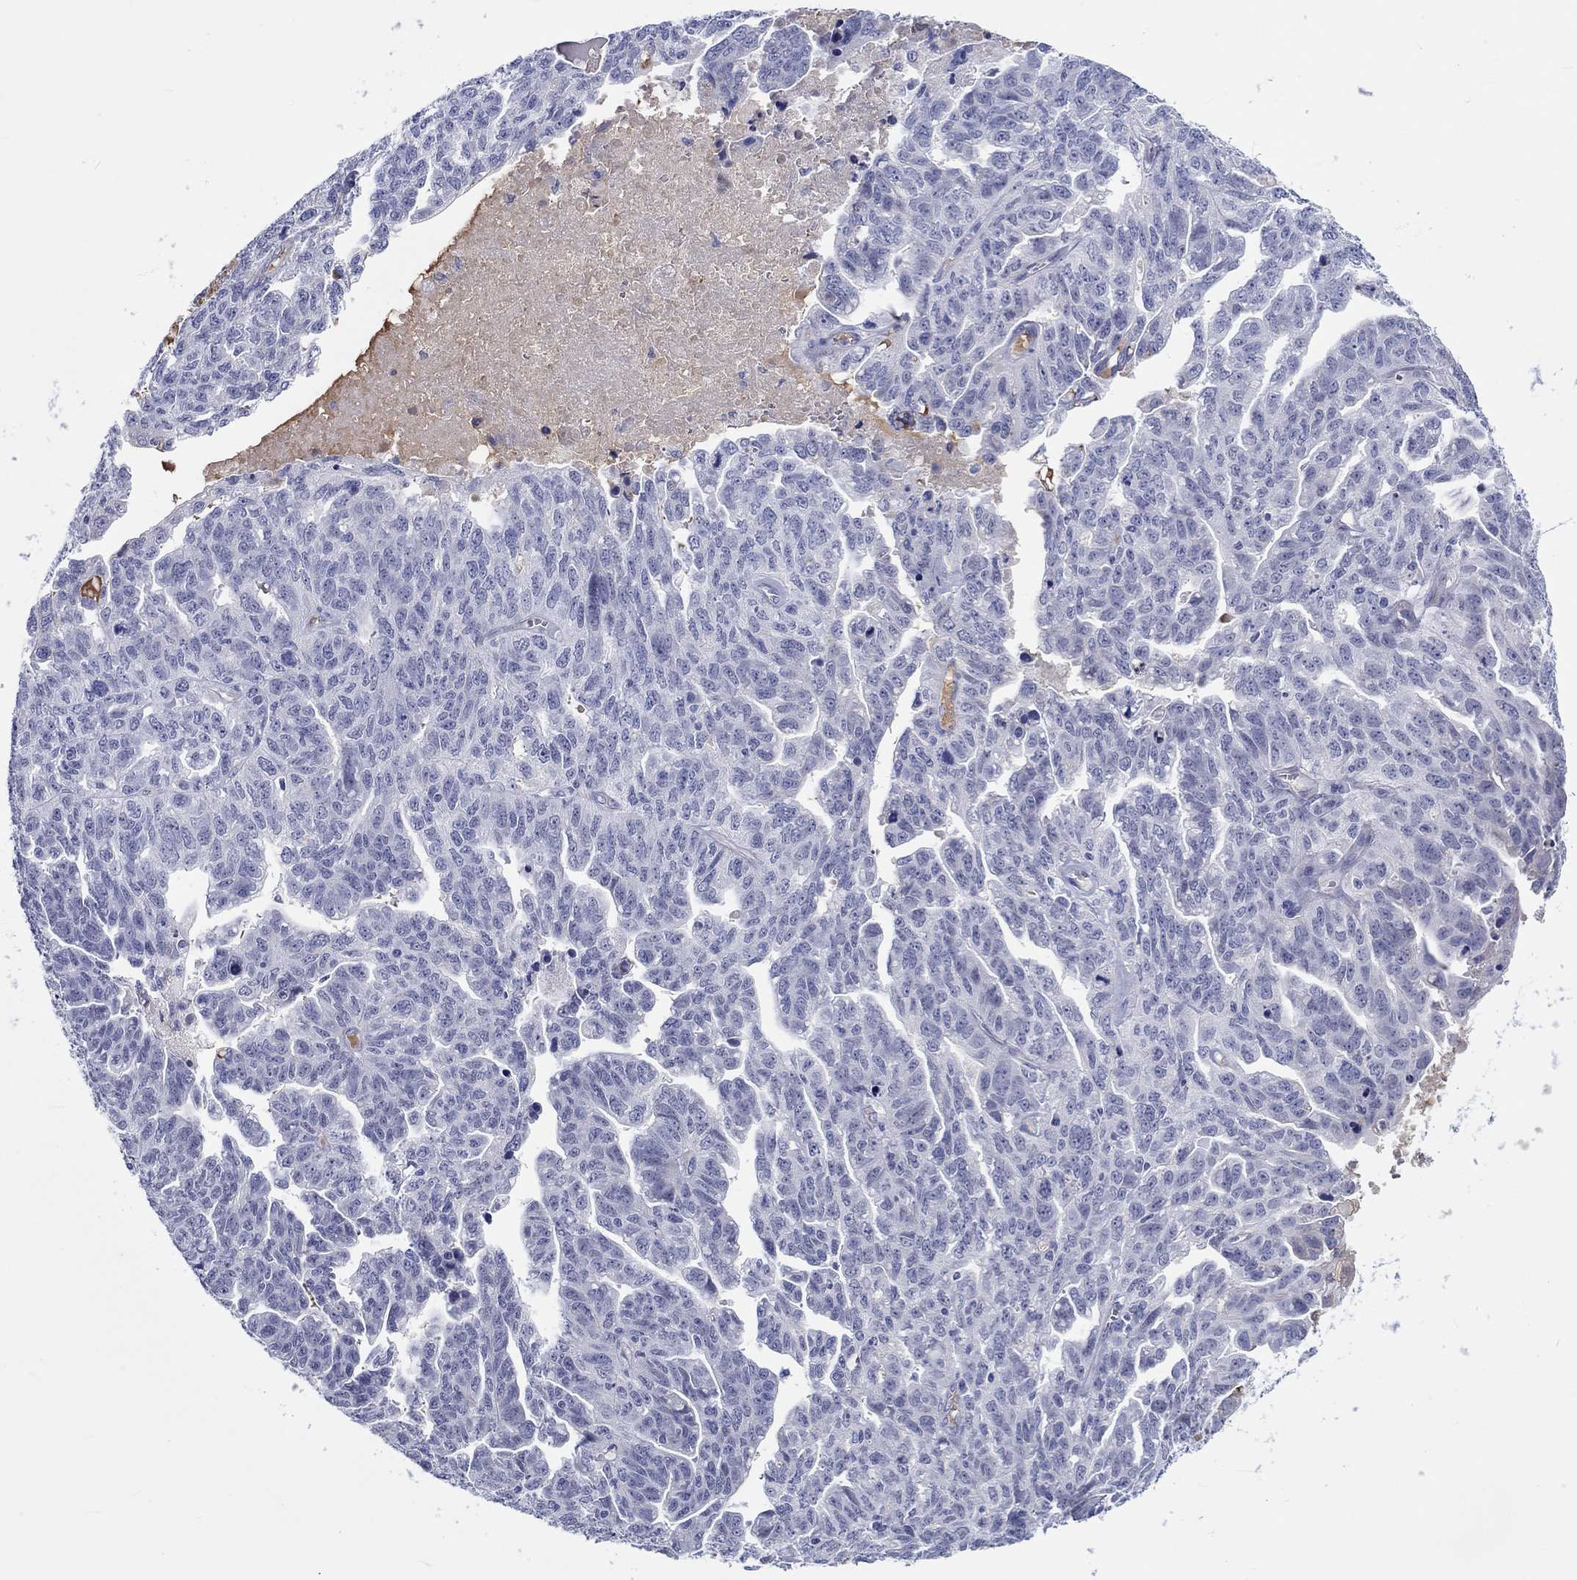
{"staining": {"intensity": "negative", "quantity": "none", "location": "none"}, "tissue": "ovarian cancer", "cell_type": "Tumor cells", "image_type": "cancer", "snomed": [{"axis": "morphology", "description": "Cystadenocarcinoma, serous, NOS"}, {"axis": "topography", "description": "Ovary"}], "caption": "Tumor cells show no significant staining in ovarian serous cystadenocarcinoma. (DAB (3,3'-diaminobenzidine) immunohistochemistry (IHC) with hematoxylin counter stain).", "gene": "CDY2B", "patient": {"sex": "female", "age": 71}}